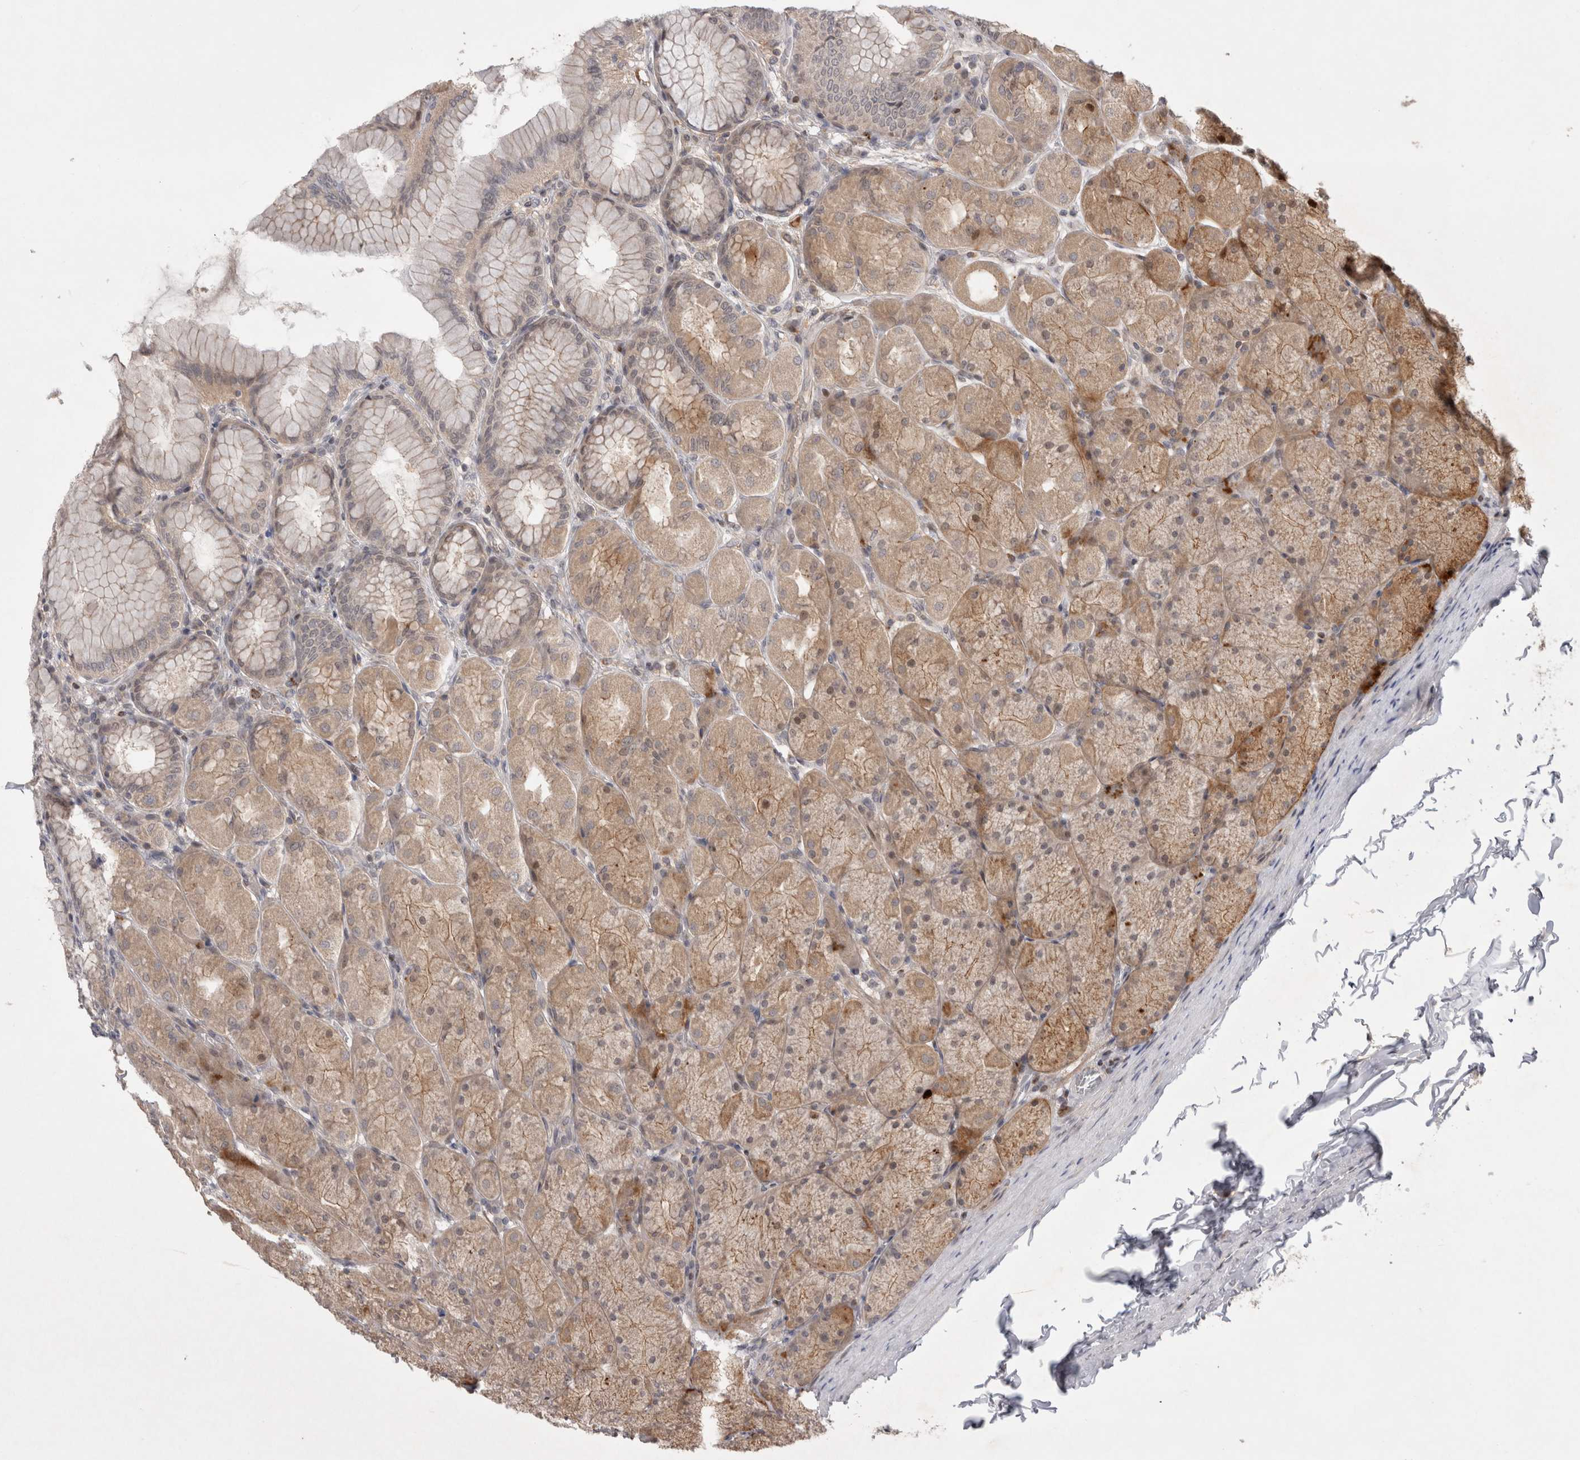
{"staining": {"intensity": "moderate", "quantity": ">75%", "location": "cytoplasmic/membranous"}, "tissue": "stomach", "cell_type": "Glandular cells", "image_type": "normal", "snomed": [{"axis": "morphology", "description": "Normal tissue, NOS"}, {"axis": "topography", "description": "Stomach, upper"}], "caption": "Protein analysis of unremarkable stomach displays moderate cytoplasmic/membranous positivity in about >75% of glandular cells. Nuclei are stained in blue.", "gene": "PLEKHM1", "patient": {"sex": "female", "age": 56}}